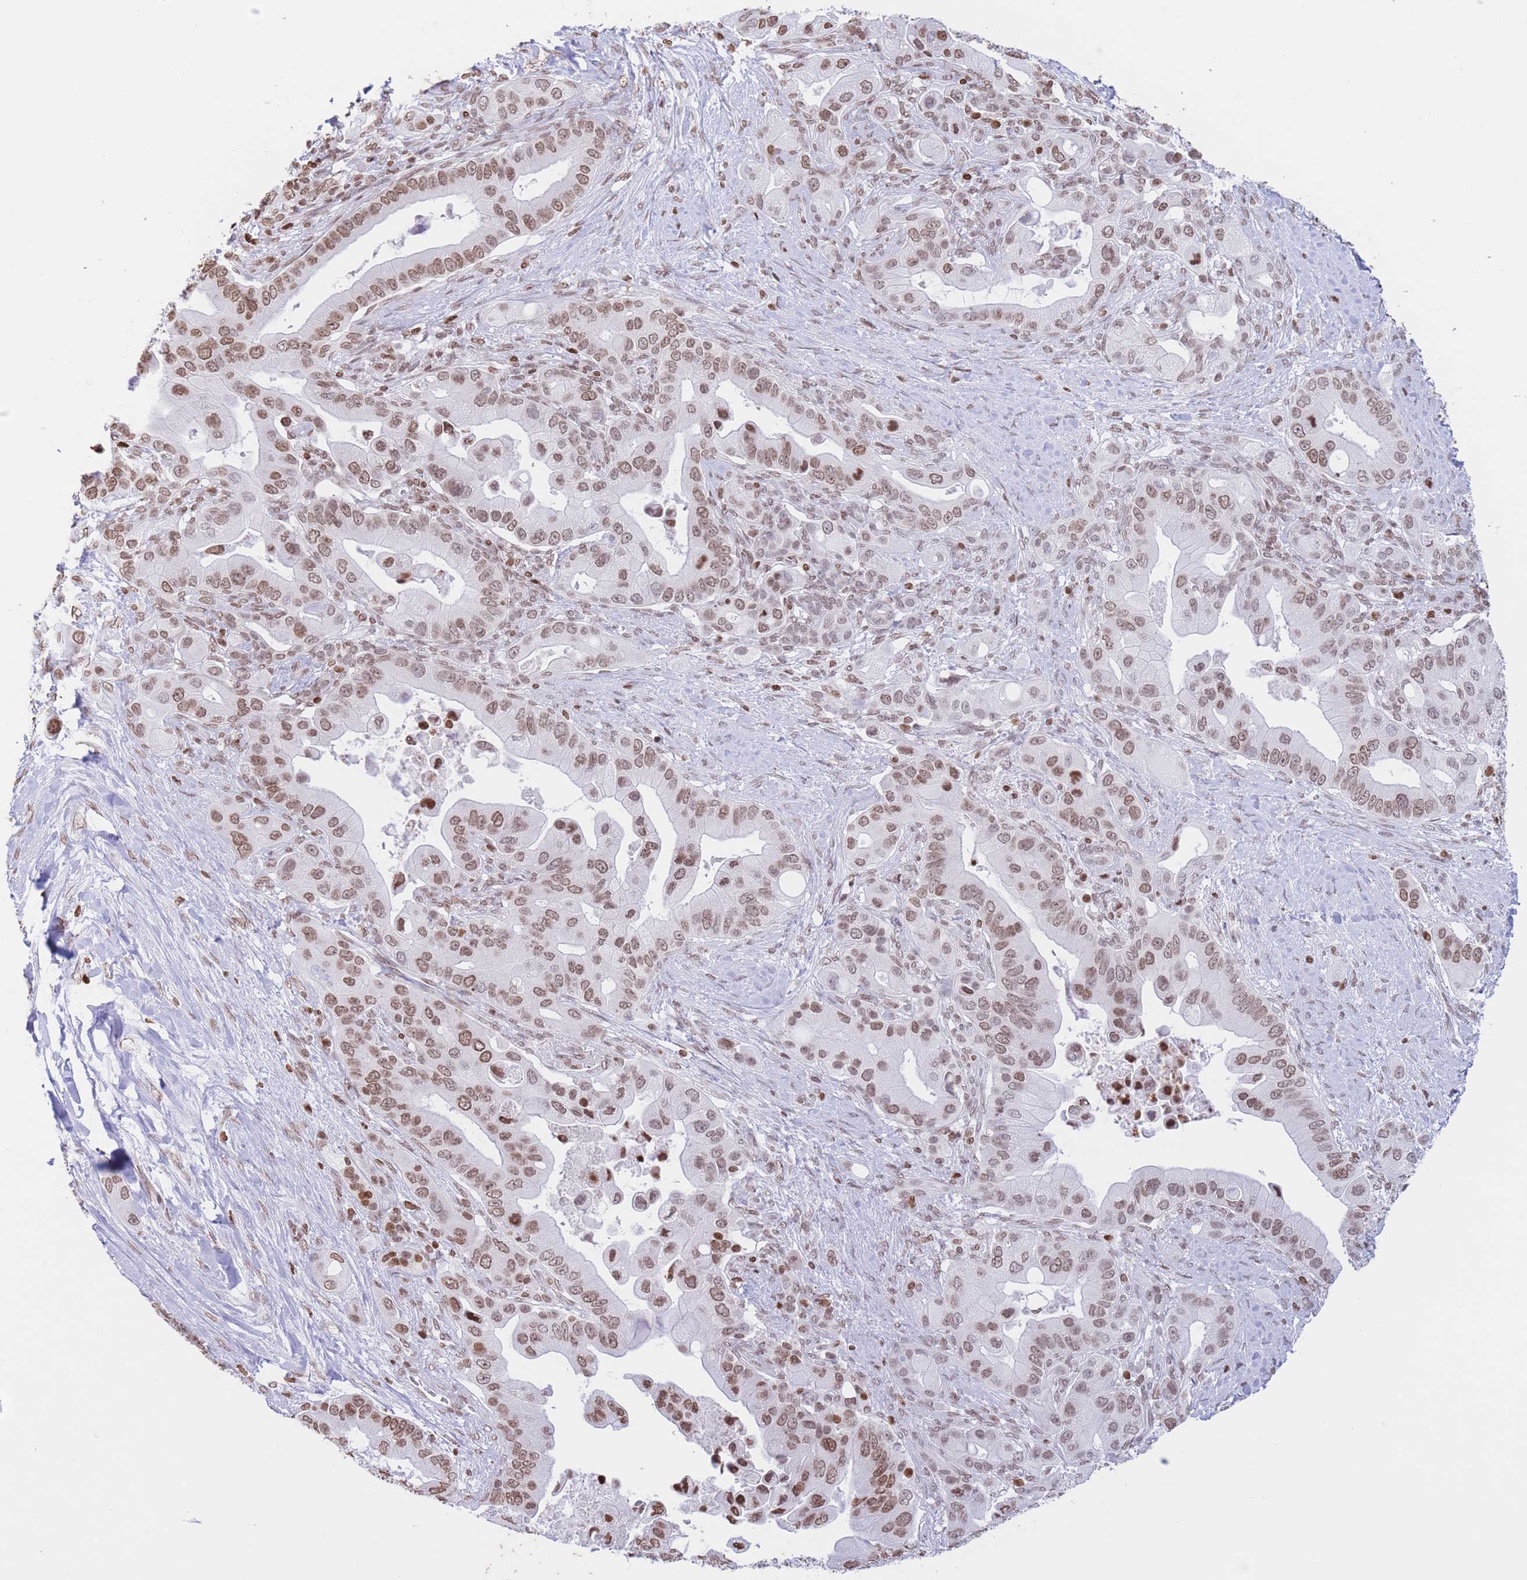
{"staining": {"intensity": "moderate", "quantity": ">75%", "location": "nuclear"}, "tissue": "pancreatic cancer", "cell_type": "Tumor cells", "image_type": "cancer", "snomed": [{"axis": "morphology", "description": "Adenocarcinoma, NOS"}, {"axis": "topography", "description": "Pancreas"}], "caption": "Tumor cells show medium levels of moderate nuclear staining in approximately >75% of cells in human pancreatic cancer. The staining was performed using DAB (3,3'-diaminobenzidine), with brown indicating positive protein expression. Nuclei are stained blue with hematoxylin.", "gene": "H2BC11", "patient": {"sex": "male", "age": 57}}